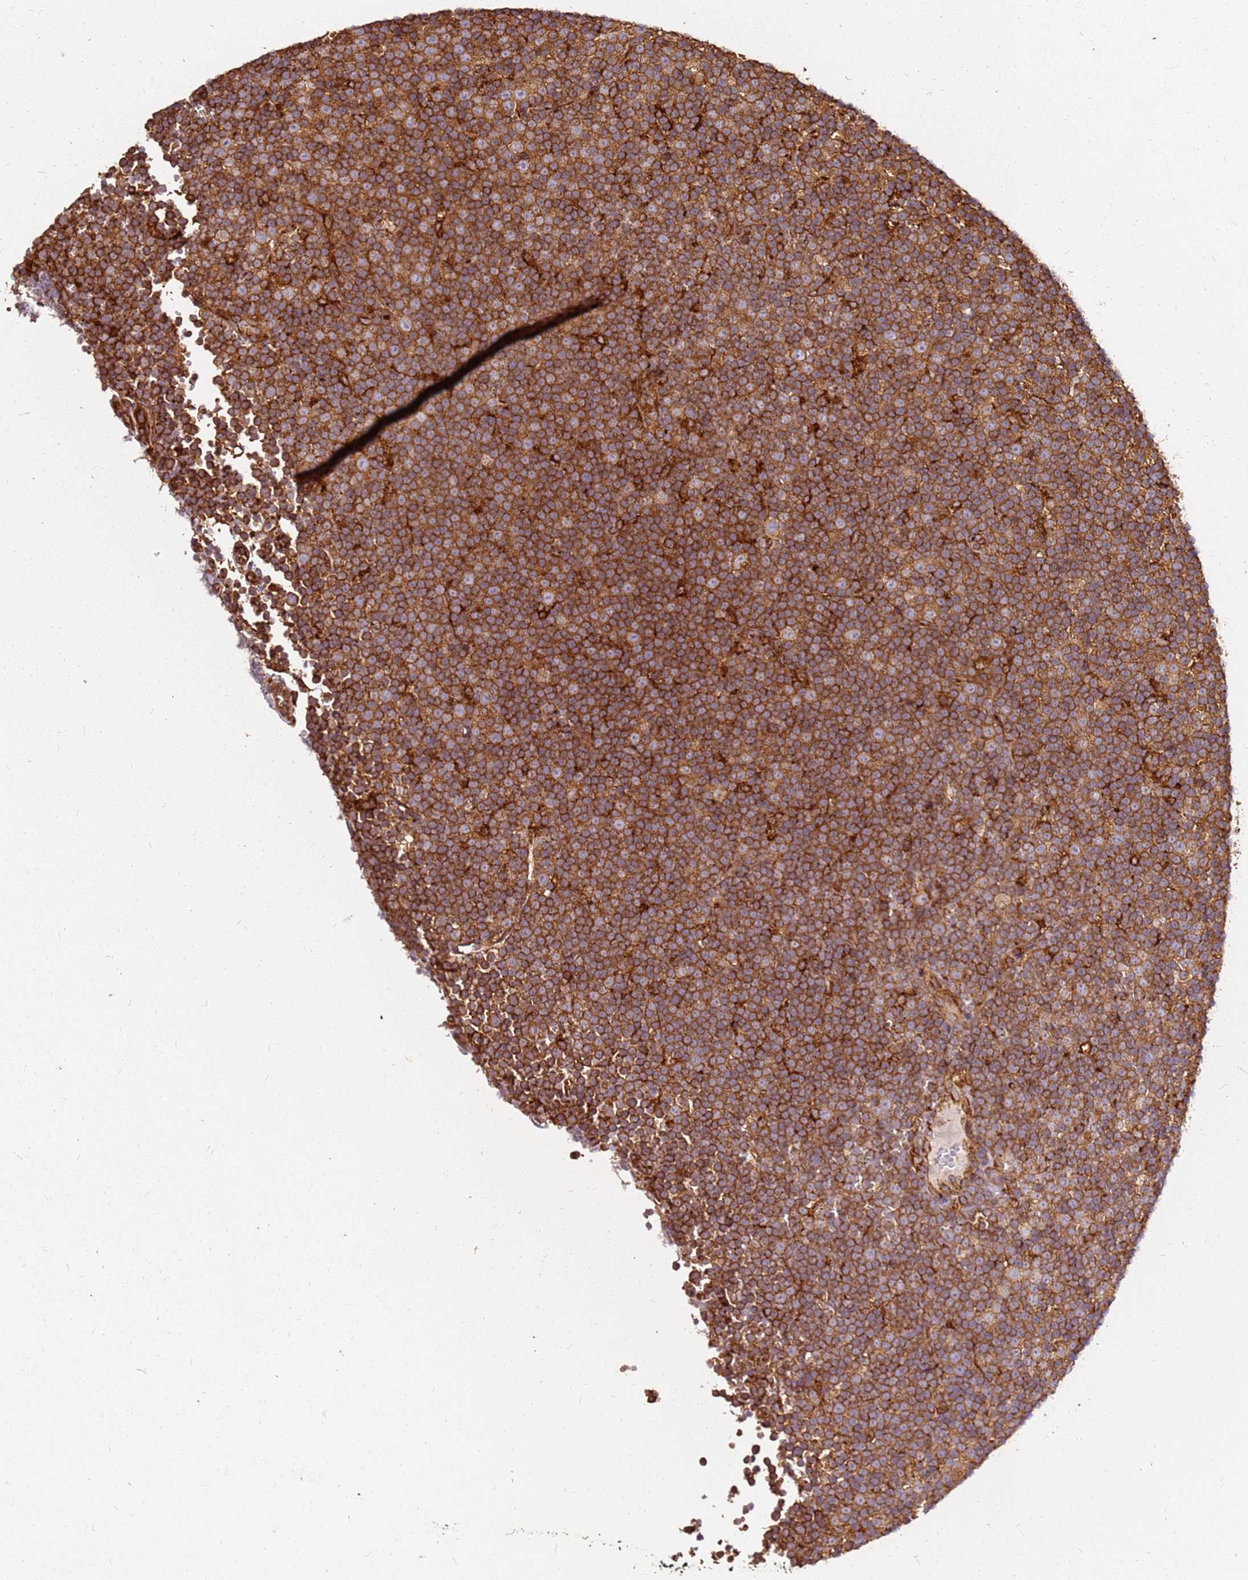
{"staining": {"intensity": "strong", "quantity": ">75%", "location": "cytoplasmic/membranous"}, "tissue": "lymphoma", "cell_type": "Tumor cells", "image_type": "cancer", "snomed": [{"axis": "morphology", "description": "Malignant lymphoma, non-Hodgkin's type, Low grade"}, {"axis": "topography", "description": "Lymph node"}], "caption": "High-magnification brightfield microscopy of malignant lymphoma, non-Hodgkin's type (low-grade) stained with DAB (brown) and counterstained with hematoxylin (blue). tumor cells exhibit strong cytoplasmic/membranous positivity is present in approximately>75% of cells.", "gene": "DVL3", "patient": {"sex": "female", "age": 67}}